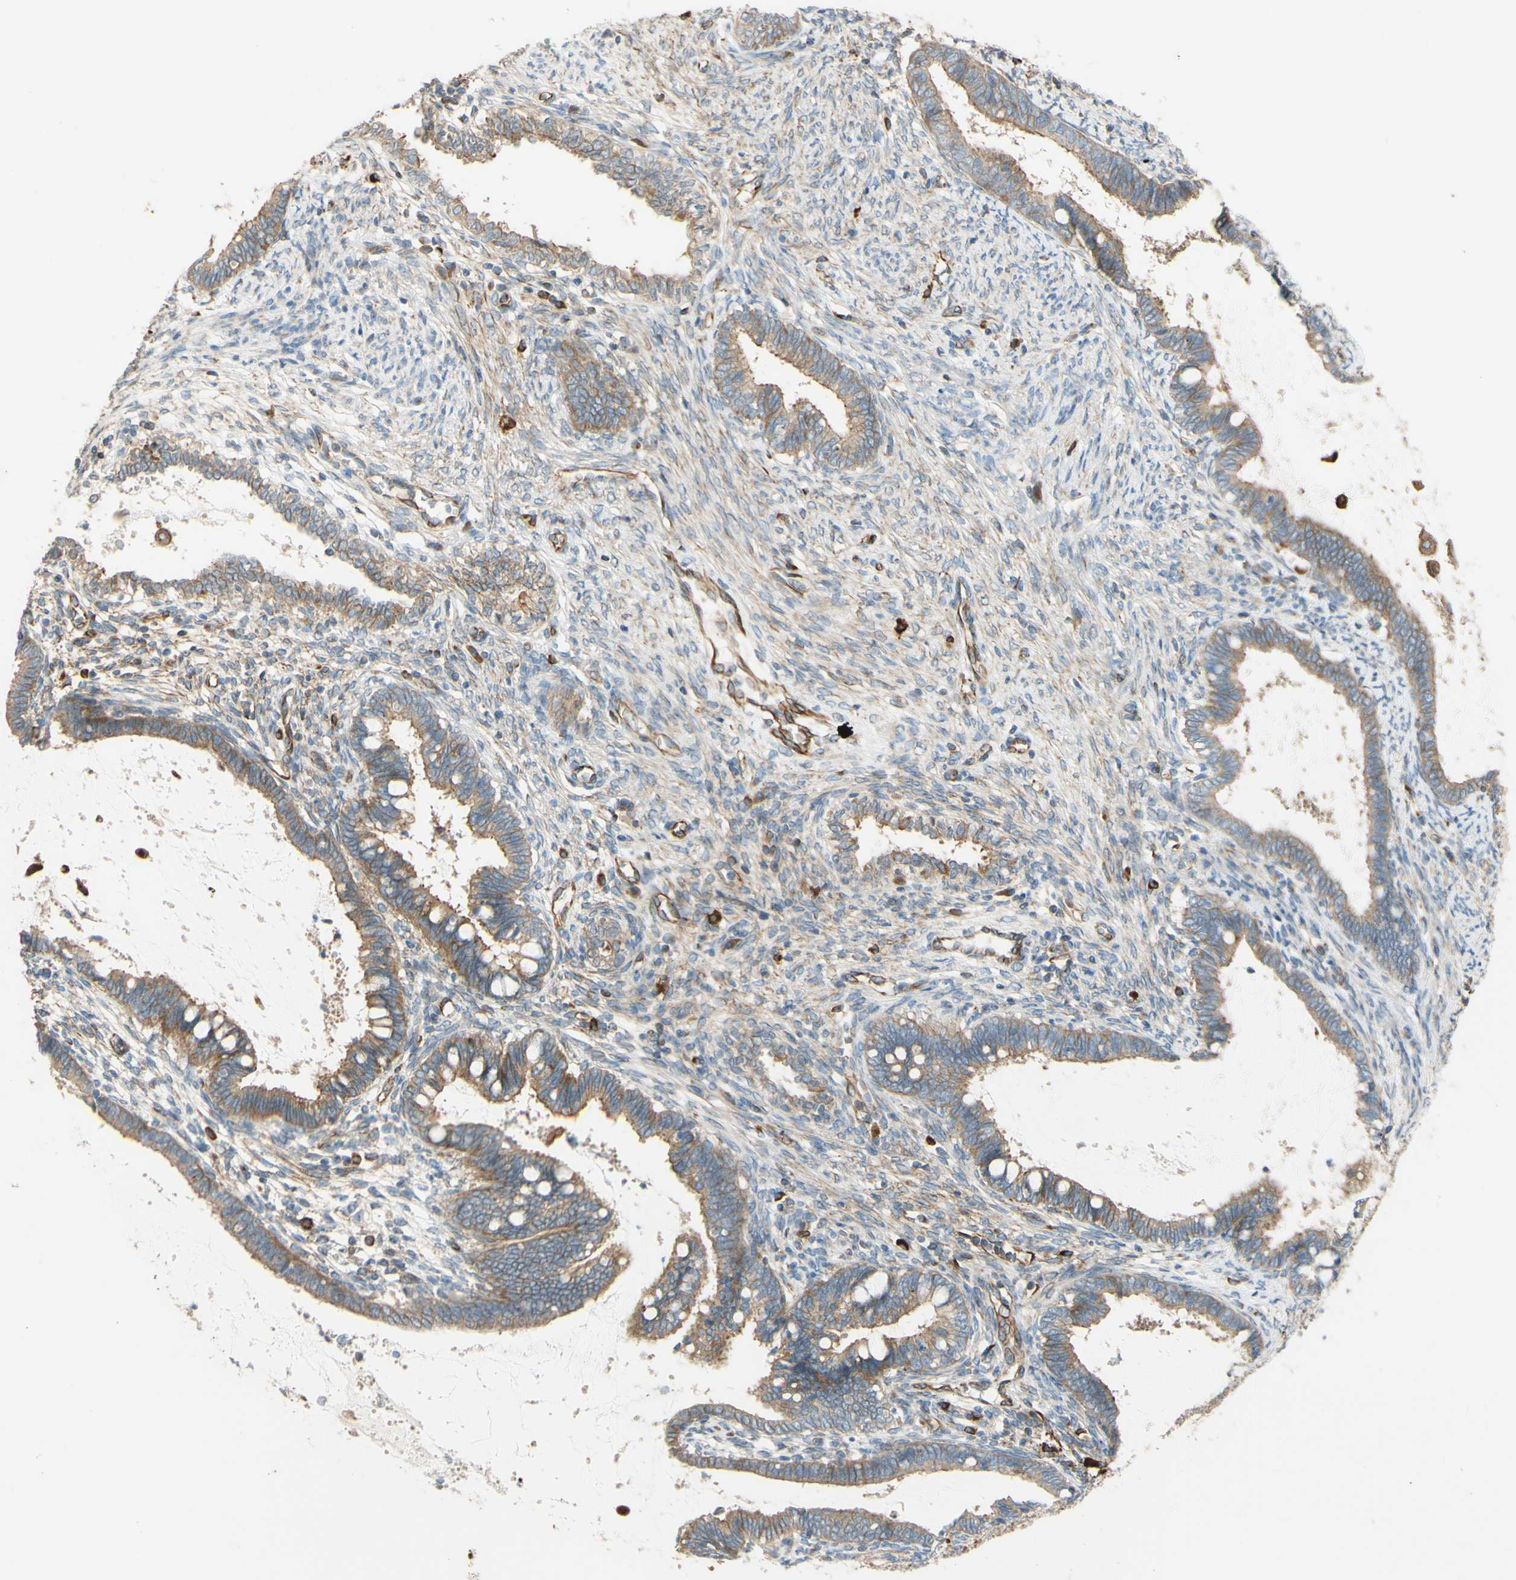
{"staining": {"intensity": "moderate", "quantity": ">75%", "location": "cytoplasmic/membranous"}, "tissue": "cervical cancer", "cell_type": "Tumor cells", "image_type": "cancer", "snomed": [{"axis": "morphology", "description": "Adenocarcinoma, NOS"}, {"axis": "topography", "description": "Cervix"}], "caption": "This is an image of immunohistochemistry staining of cervical cancer (adenocarcinoma), which shows moderate expression in the cytoplasmic/membranous of tumor cells.", "gene": "C1orf43", "patient": {"sex": "female", "age": 44}}